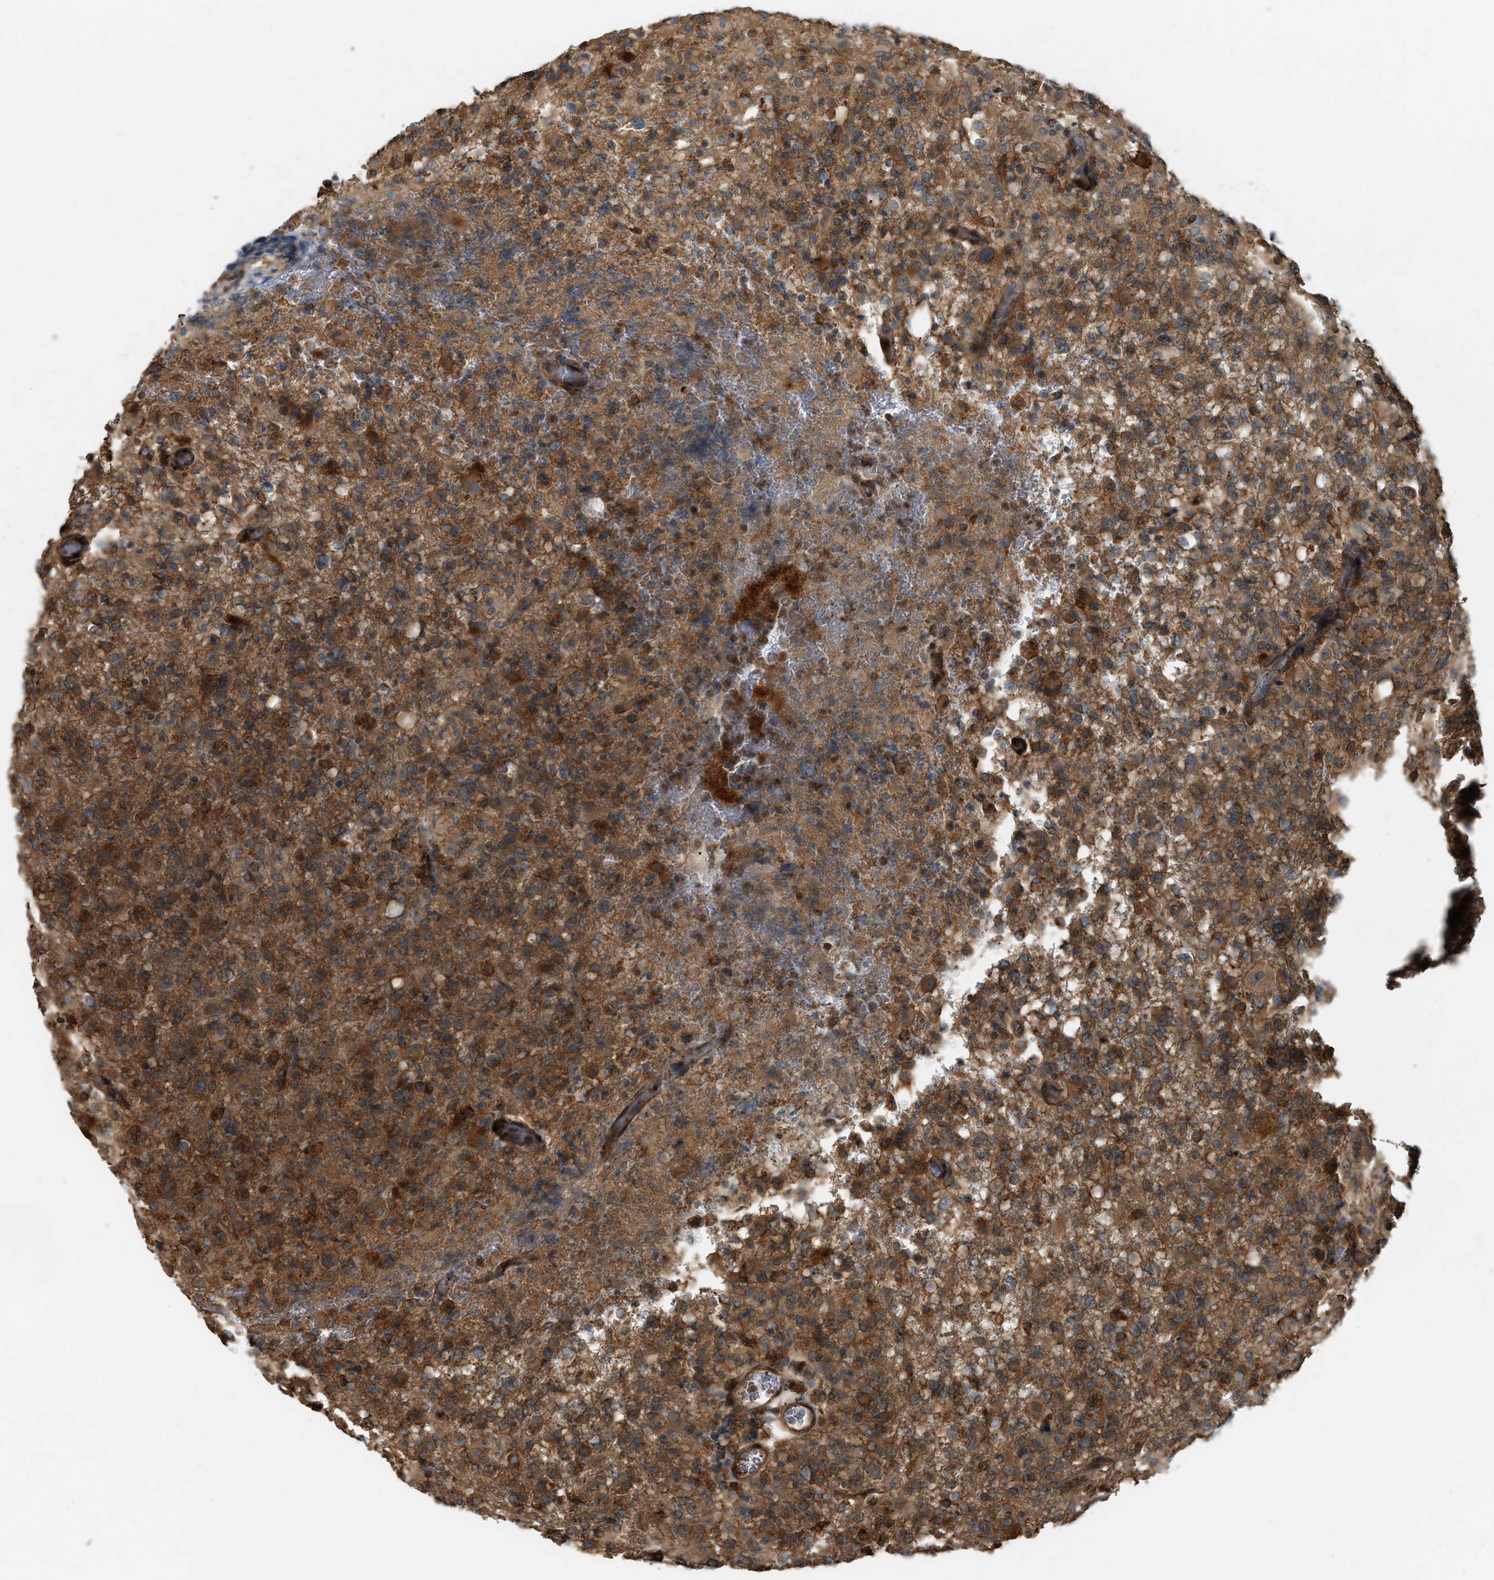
{"staining": {"intensity": "moderate", "quantity": ">75%", "location": "cytoplasmic/membranous"}, "tissue": "glioma", "cell_type": "Tumor cells", "image_type": "cancer", "snomed": [{"axis": "morphology", "description": "Glioma, malignant, High grade"}, {"axis": "topography", "description": "Brain"}], "caption": "Tumor cells display medium levels of moderate cytoplasmic/membranous staining in approximately >75% of cells in human glioma. The protein is stained brown, and the nuclei are stained in blue (DAB IHC with brightfield microscopy, high magnification).", "gene": "BAIAP2L1", "patient": {"sex": "female", "age": 57}}